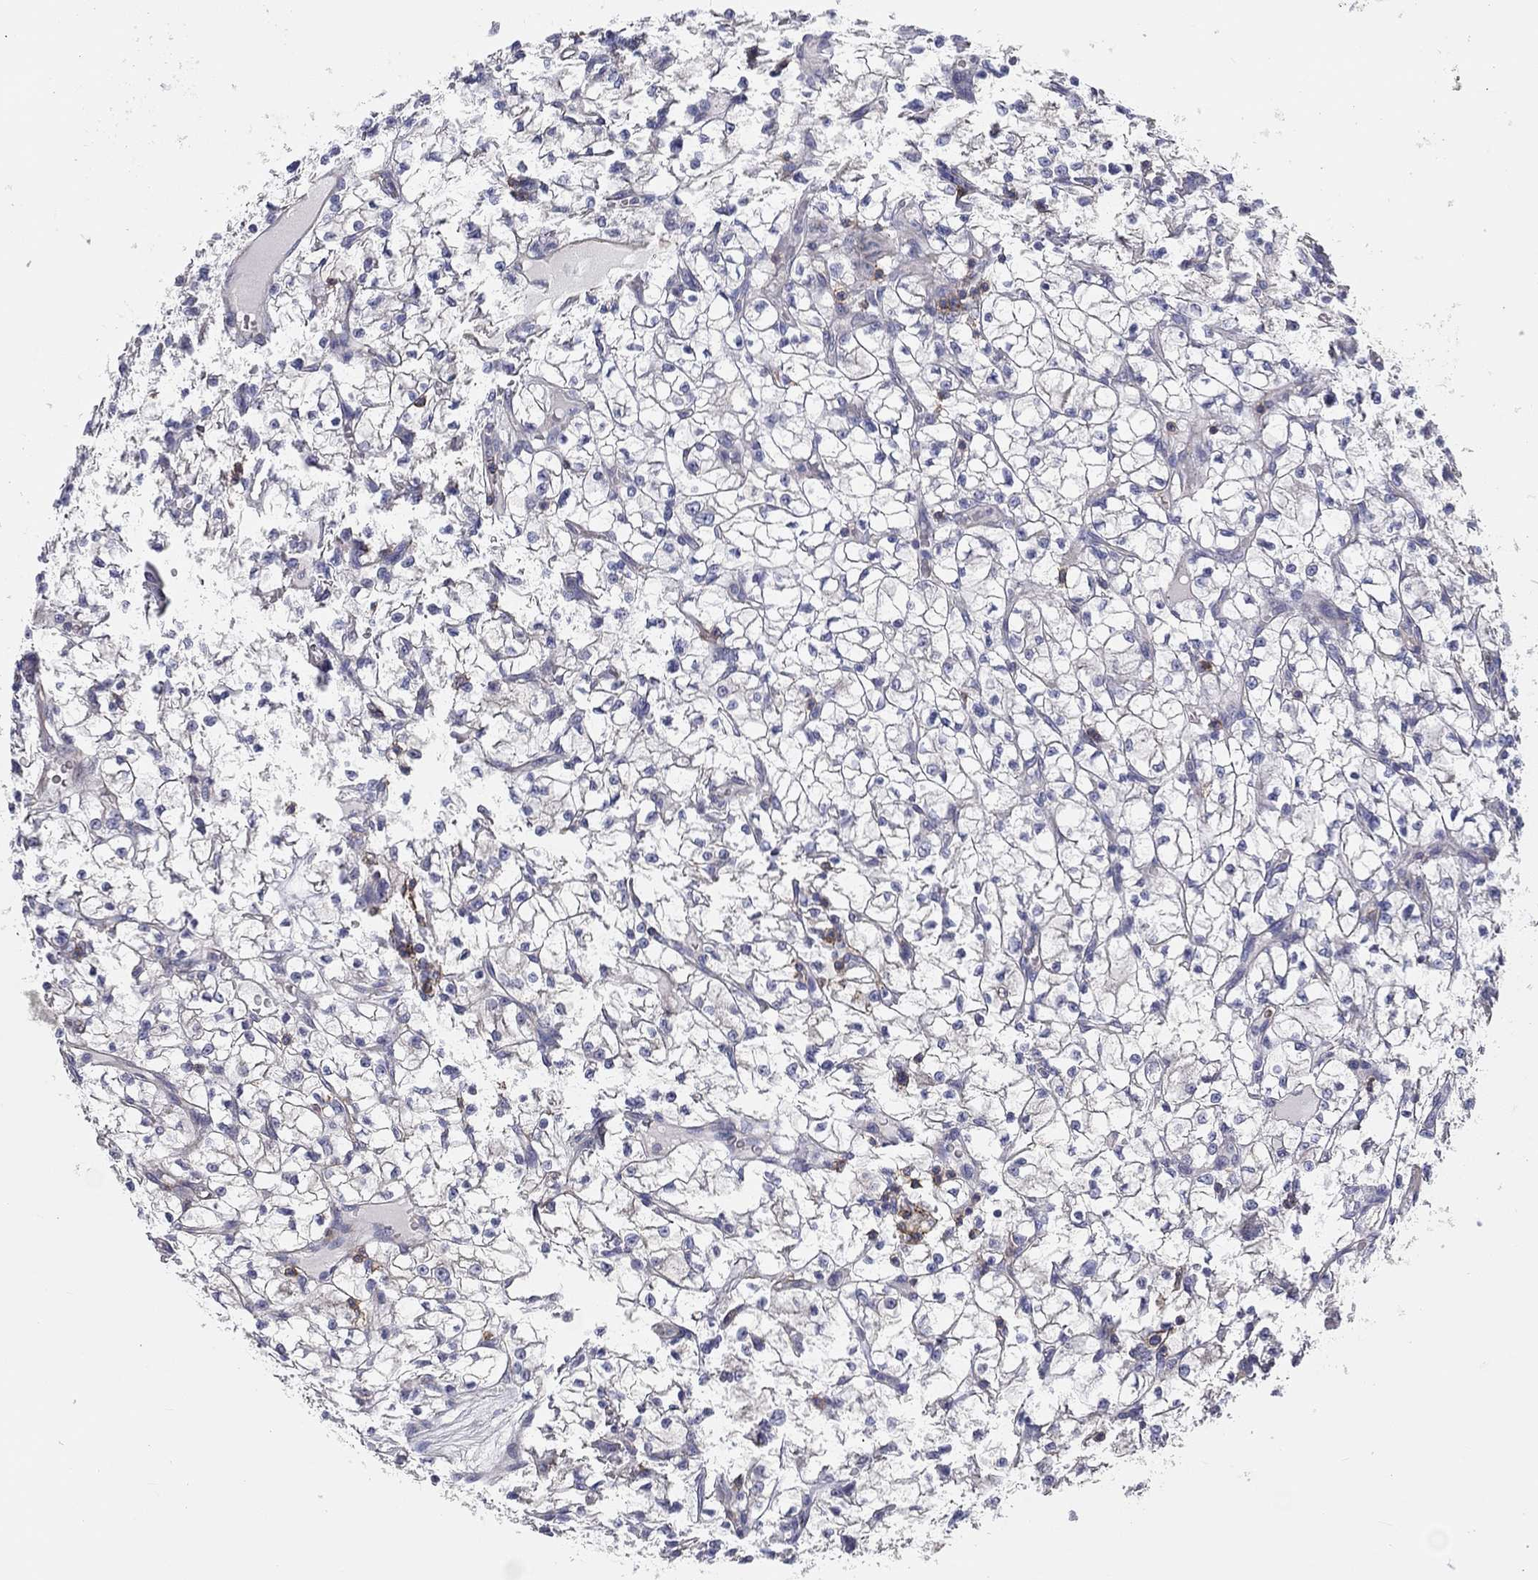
{"staining": {"intensity": "negative", "quantity": "none", "location": "none"}, "tissue": "renal cancer", "cell_type": "Tumor cells", "image_type": "cancer", "snomed": [{"axis": "morphology", "description": "Adenocarcinoma, NOS"}, {"axis": "topography", "description": "Kidney"}], "caption": "Tumor cells show no significant positivity in adenocarcinoma (renal). The staining is performed using DAB (3,3'-diaminobenzidine) brown chromogen with nuclei counter-stained in using hematoxylin.", "gene": "SIT1", "patient": {"sex": "female", "age": 64}}